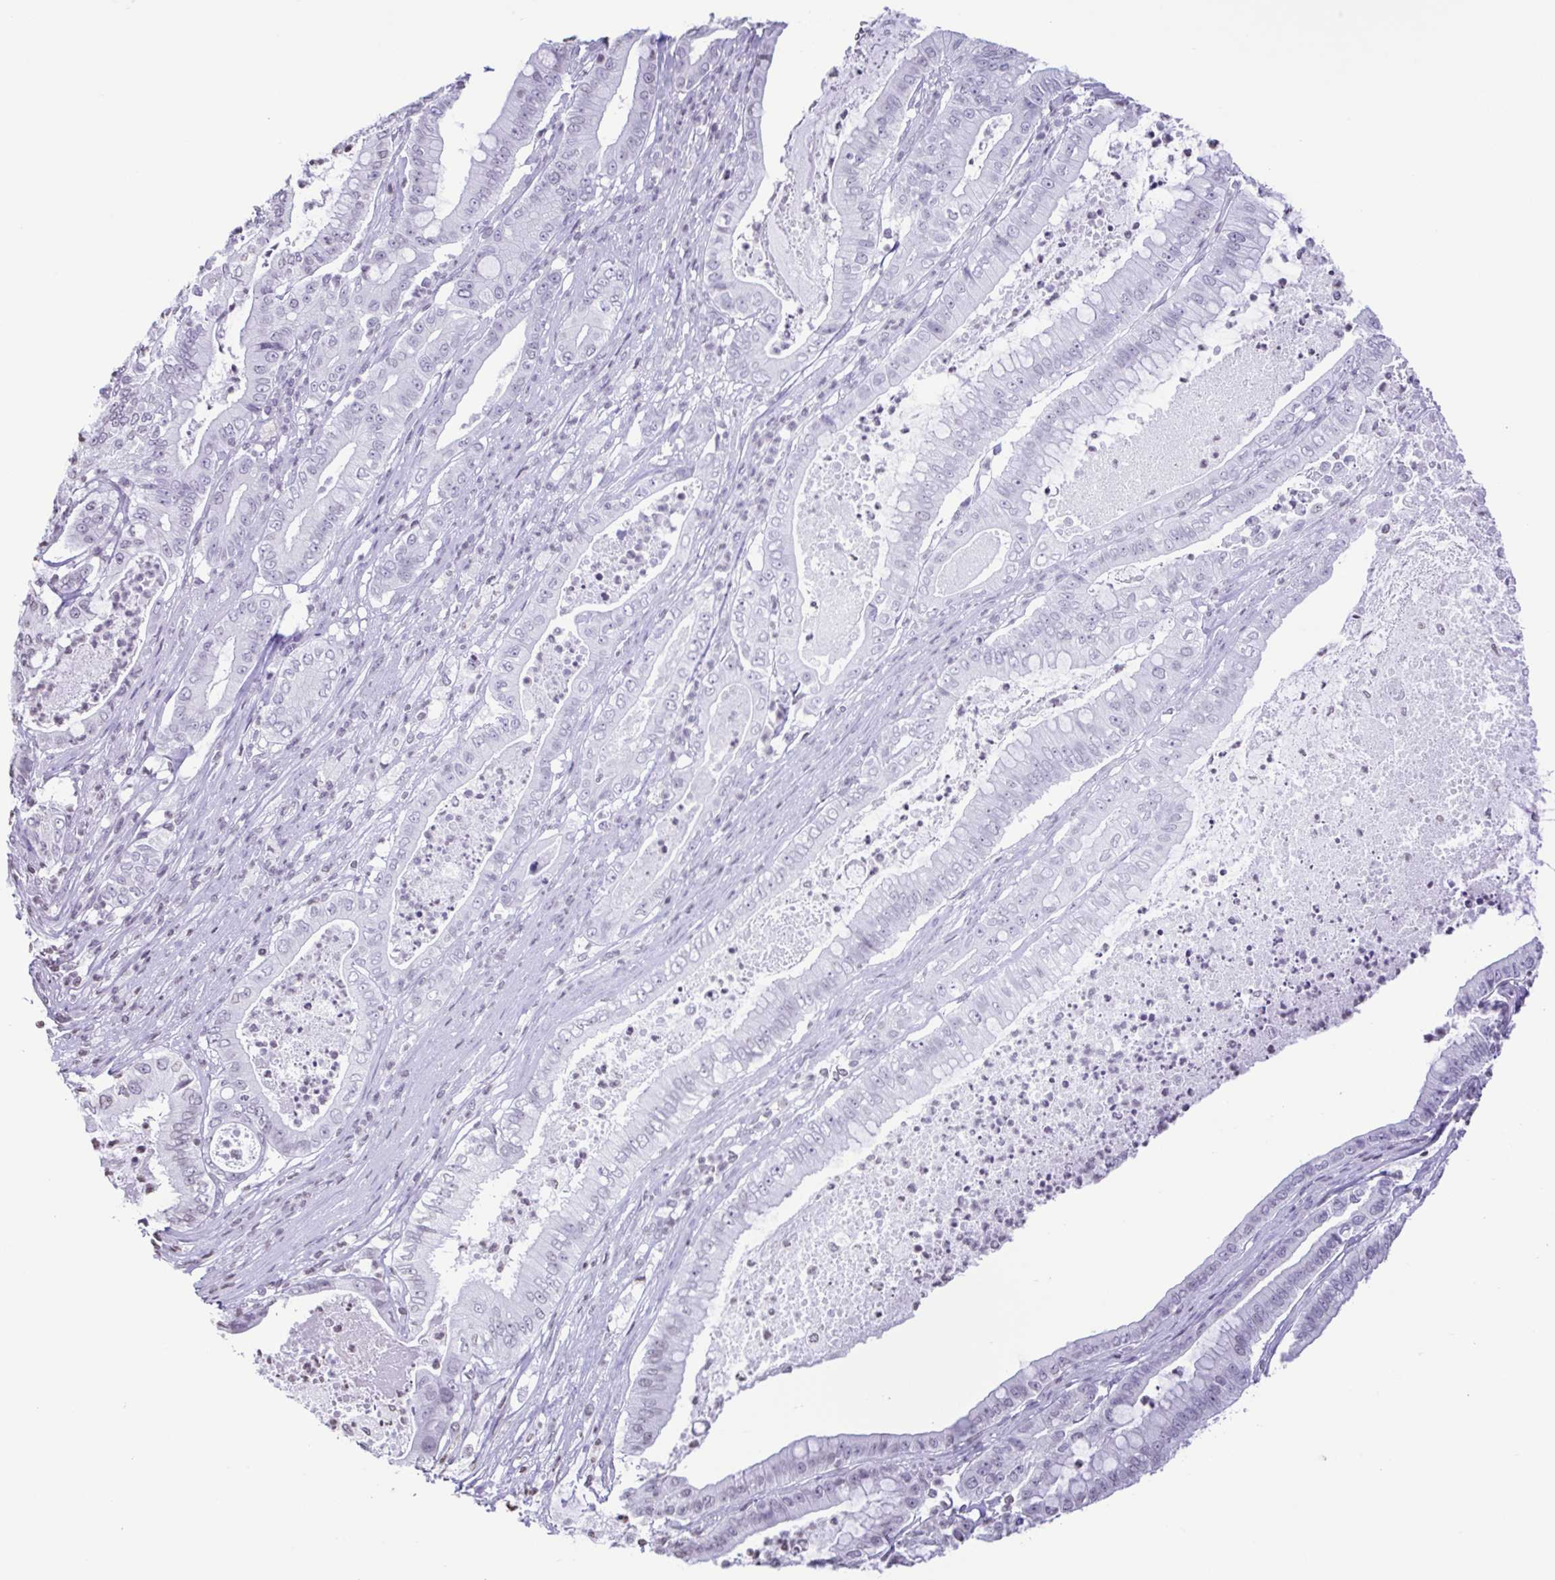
{"staining": {"intensity": "negative", "quantity": "none", "location": "none"}, "tissue": "pancreatic cancer", "cell_type": "Tumor cells", "image_type": "cancer", "snomed": [{"axis": "morphology", "description": "Adenocarcinoma, NOS"}, {"axis": "topography", "description": "Pancreas"}], "caption": "Pancreatic adenocarcinoma was stained to show a protein in brown. There is no significant staining in tumor cells.", "gene": "VCY1B", "patient": {"sex": "male", "age": 71}}